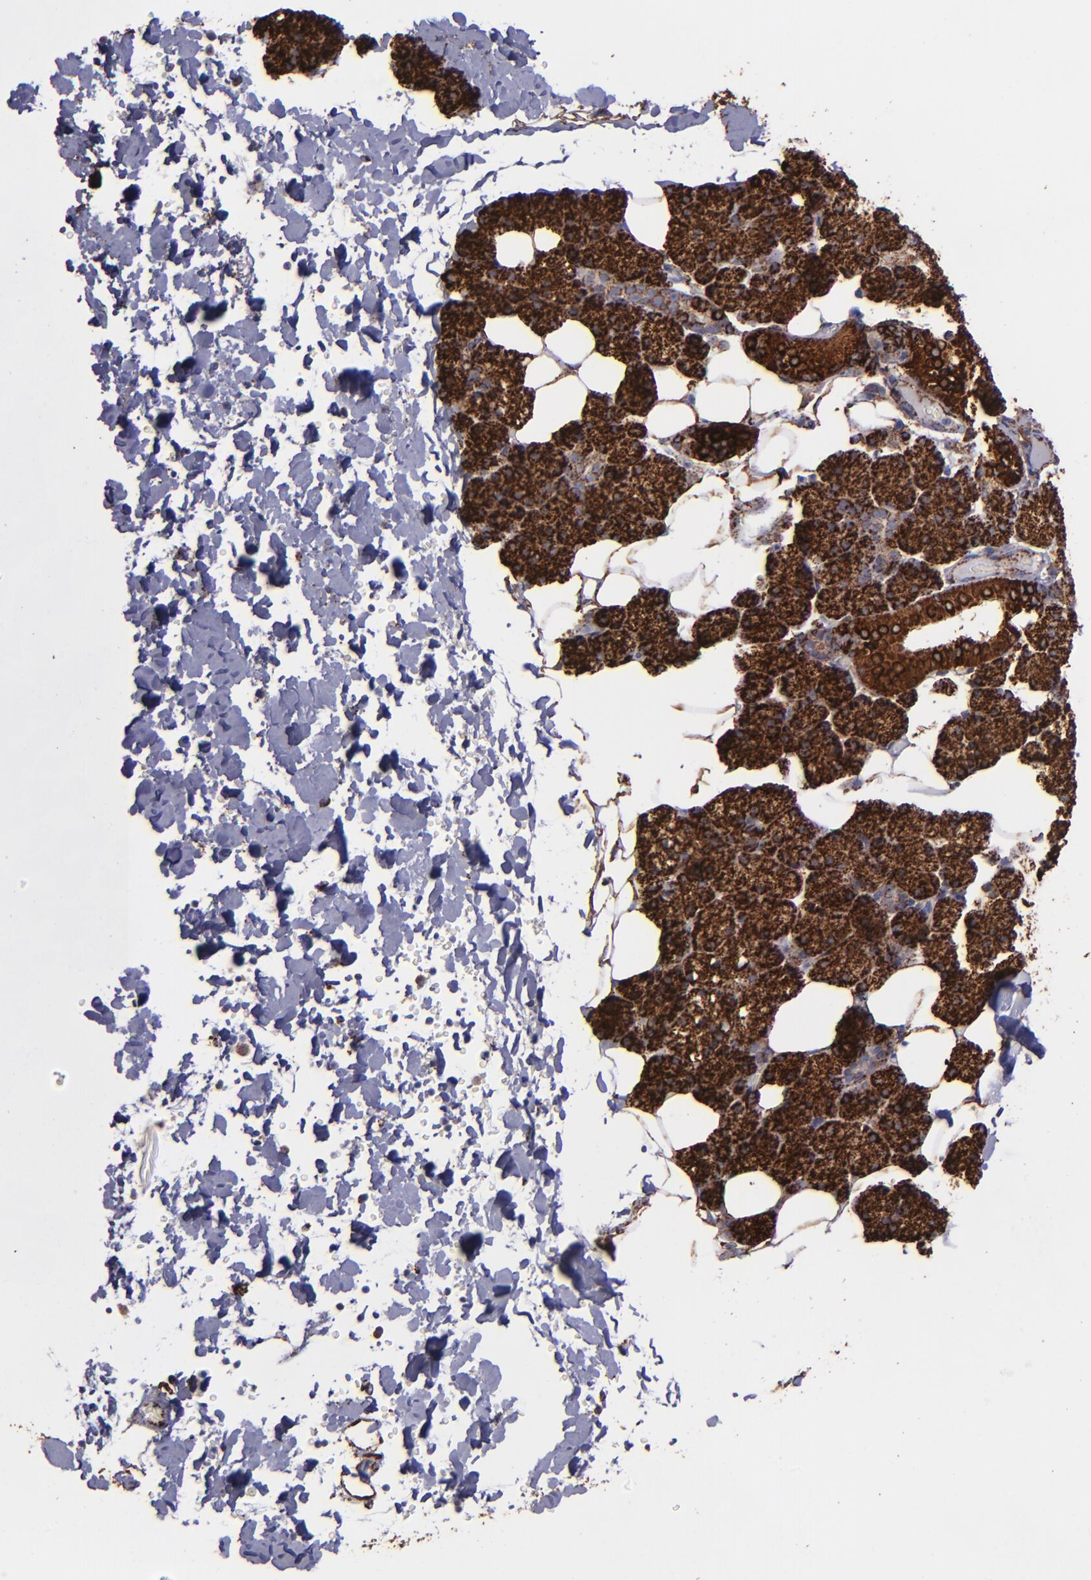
{"staining": {"intensity": "strong", "quantity": "25%-75%", "location": "cytoplasmic/membranous"}, "tissue": "salivary gland", "cell_type": "Glandular cells", "image_type": "normal", "snomed": [{"axis": "morphology", "description": "Normal tissue, NOS"}, {"axis": "topography", "description": "Lymph node"}, {"axis": "topography", "description": "Salivary gland"}], "caption": "Immunohistochemistry image of benign salivary gland: human salivary gland stained using IHC displays high levels of strong protein expression localized specifically in the cytoplasmic/membranous of glandular cells, appearing as a cytoplasmic/membranous brown color.", "gene": "MAOB", "patient": {"sex": "male", "age": 8}}